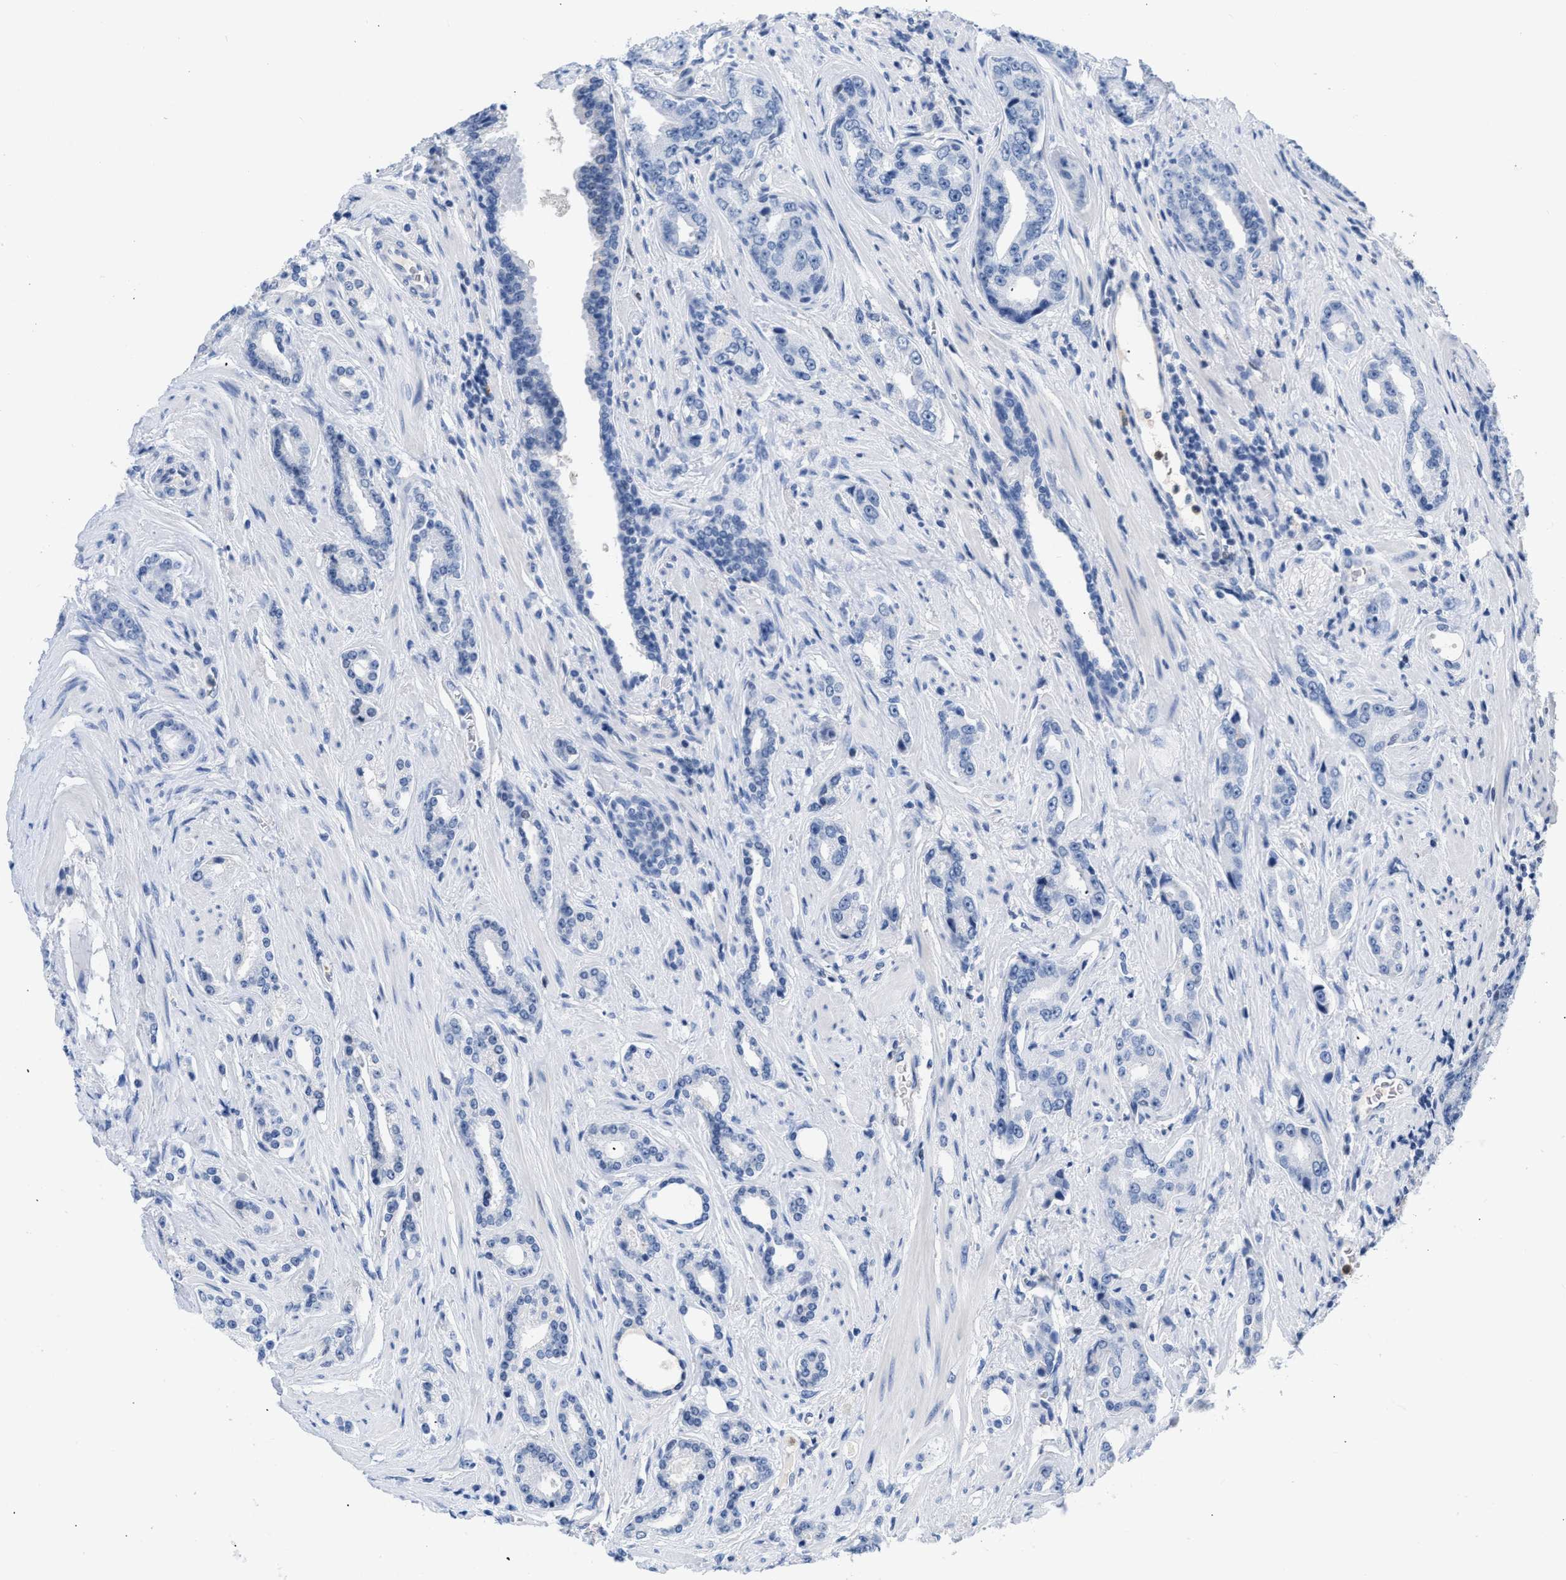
{"staining": {"intensity": "negative", "quantity": "none", "location": "none"}, "tissue": "prostate cancer", "cell_type": "Tumor cells", "image_type": "cancer", "snomed": [{"axis": "morphology", "description": "Adenocarcinoma, High grade"}, {"axis": "topography", "description": "Prostate"}], "caption": "Tumor cells are negative for brown protein staining in prostate cancer.", "gene": "BOLL", "patient": {"sex": "male", "age": 71}}